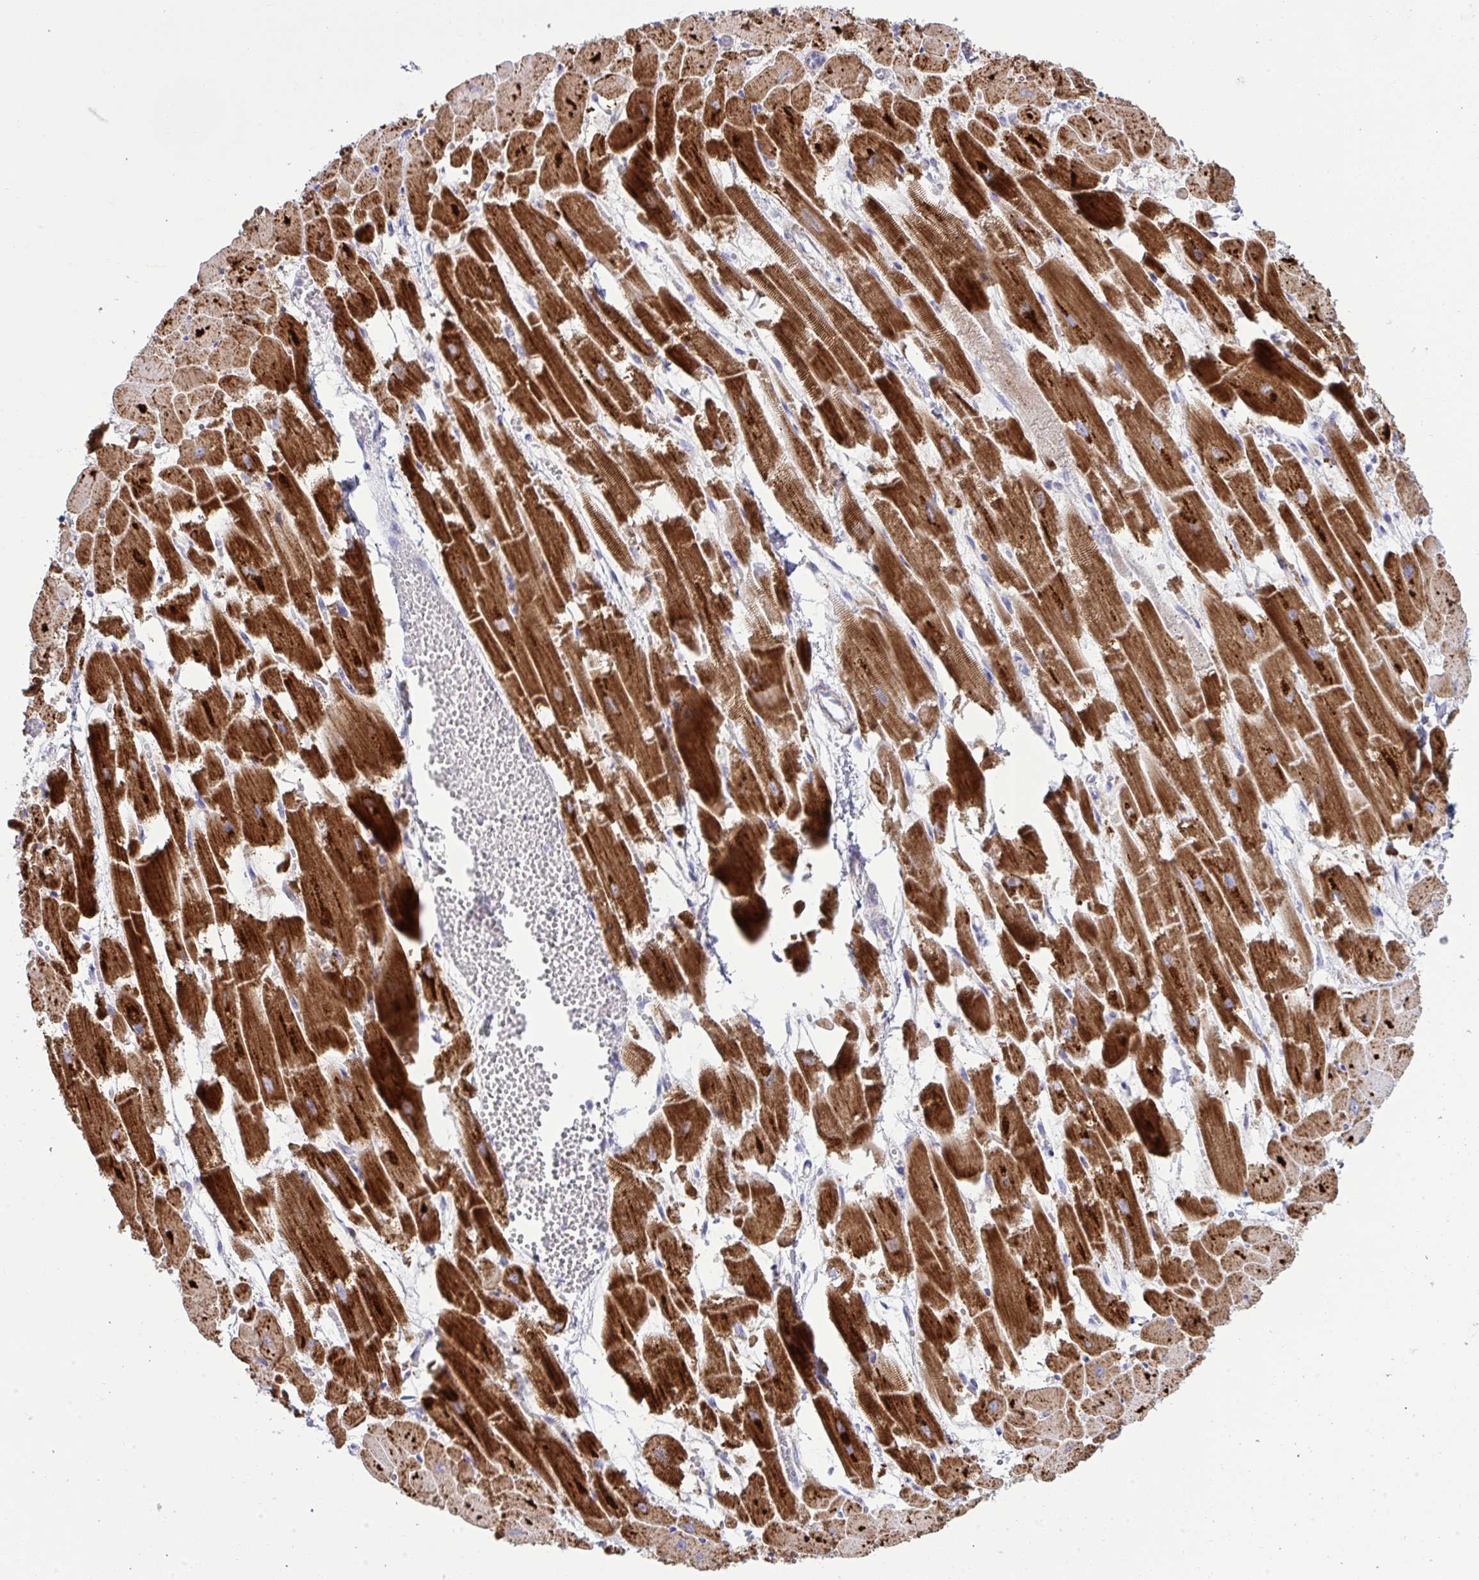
{"staining": {"intensity": "strong", "quantity": ">75%", "location": "cytoplasmic/membranous"}, "tissue": "heart muscle", "cell_type": "Cardiomyocytes", "image_type": "normal", "snomed": [{"axis": "morphology", "description": "Normal tissue, NOS"}, {"axis": "topography", "description": "Heart"}], "caption": "Immunohistochemistry of normal heart muscle displays high levels of strong cytoplasmic/membranous positivity in about >75% of cardiomyocytes. (Brightfield microscopy of DAB IHC at high magnification).", "gene": "NDUFA7", "patient": {"sex": "female", "age": 52}}